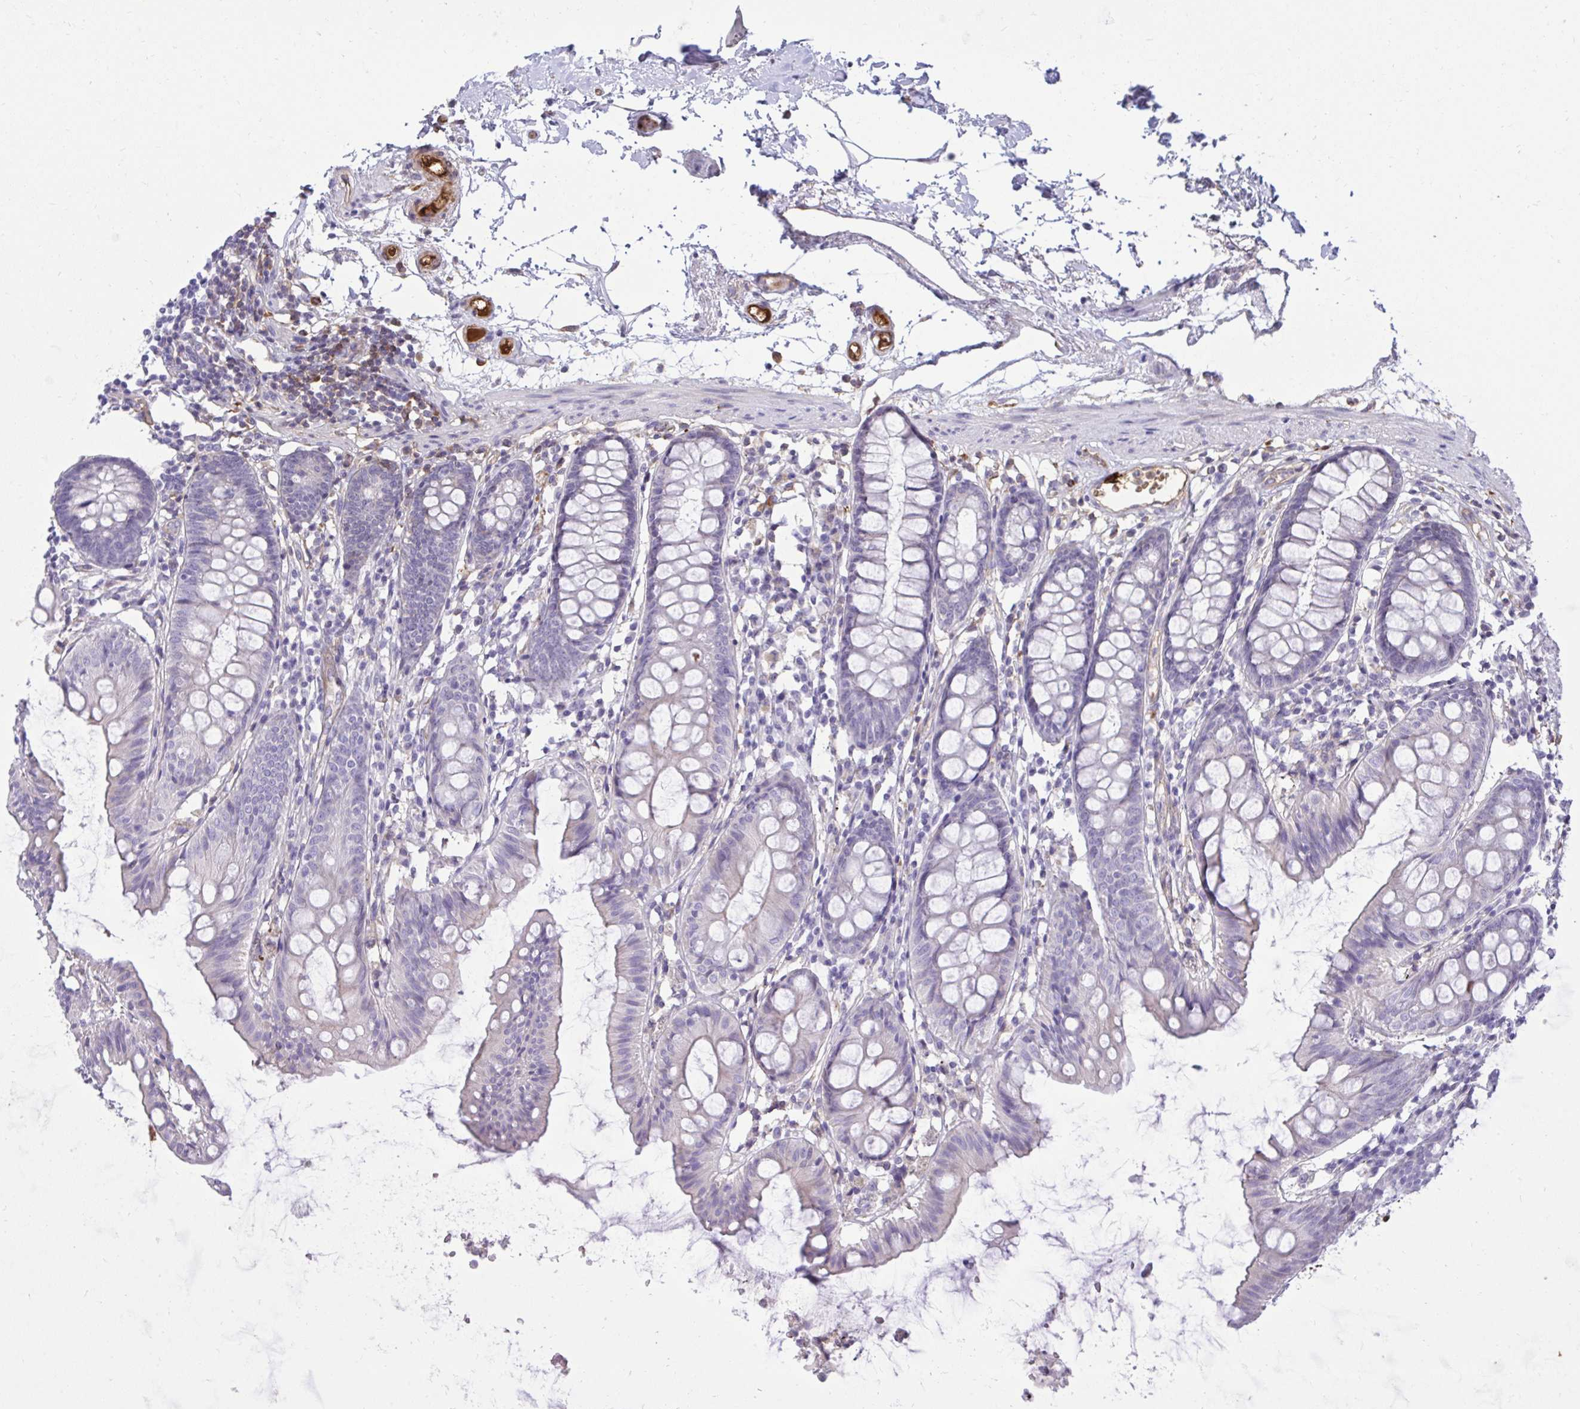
{"staining": {"intensity": "weak", "quantity": ">75%", "location": "cytoplasmic/membranous"}, "tissue": "colon", "cell_type": "Endothelial cells", "image_type": "normal", "snomed": [{"axis": "morphology", "description": "Normal tissue, NOS"}, {"axis": "topography", "description": "Colon"}], "caption": "Immunohistochemical staining of benign human colon reveals low levels of weak cytoplasmic/membranous expression in about >75% of endothelial cells. (IHC, brightfield microscopy, high magnification).", "gene": "F2", "patient": {"sex": "female", "age": 84}}